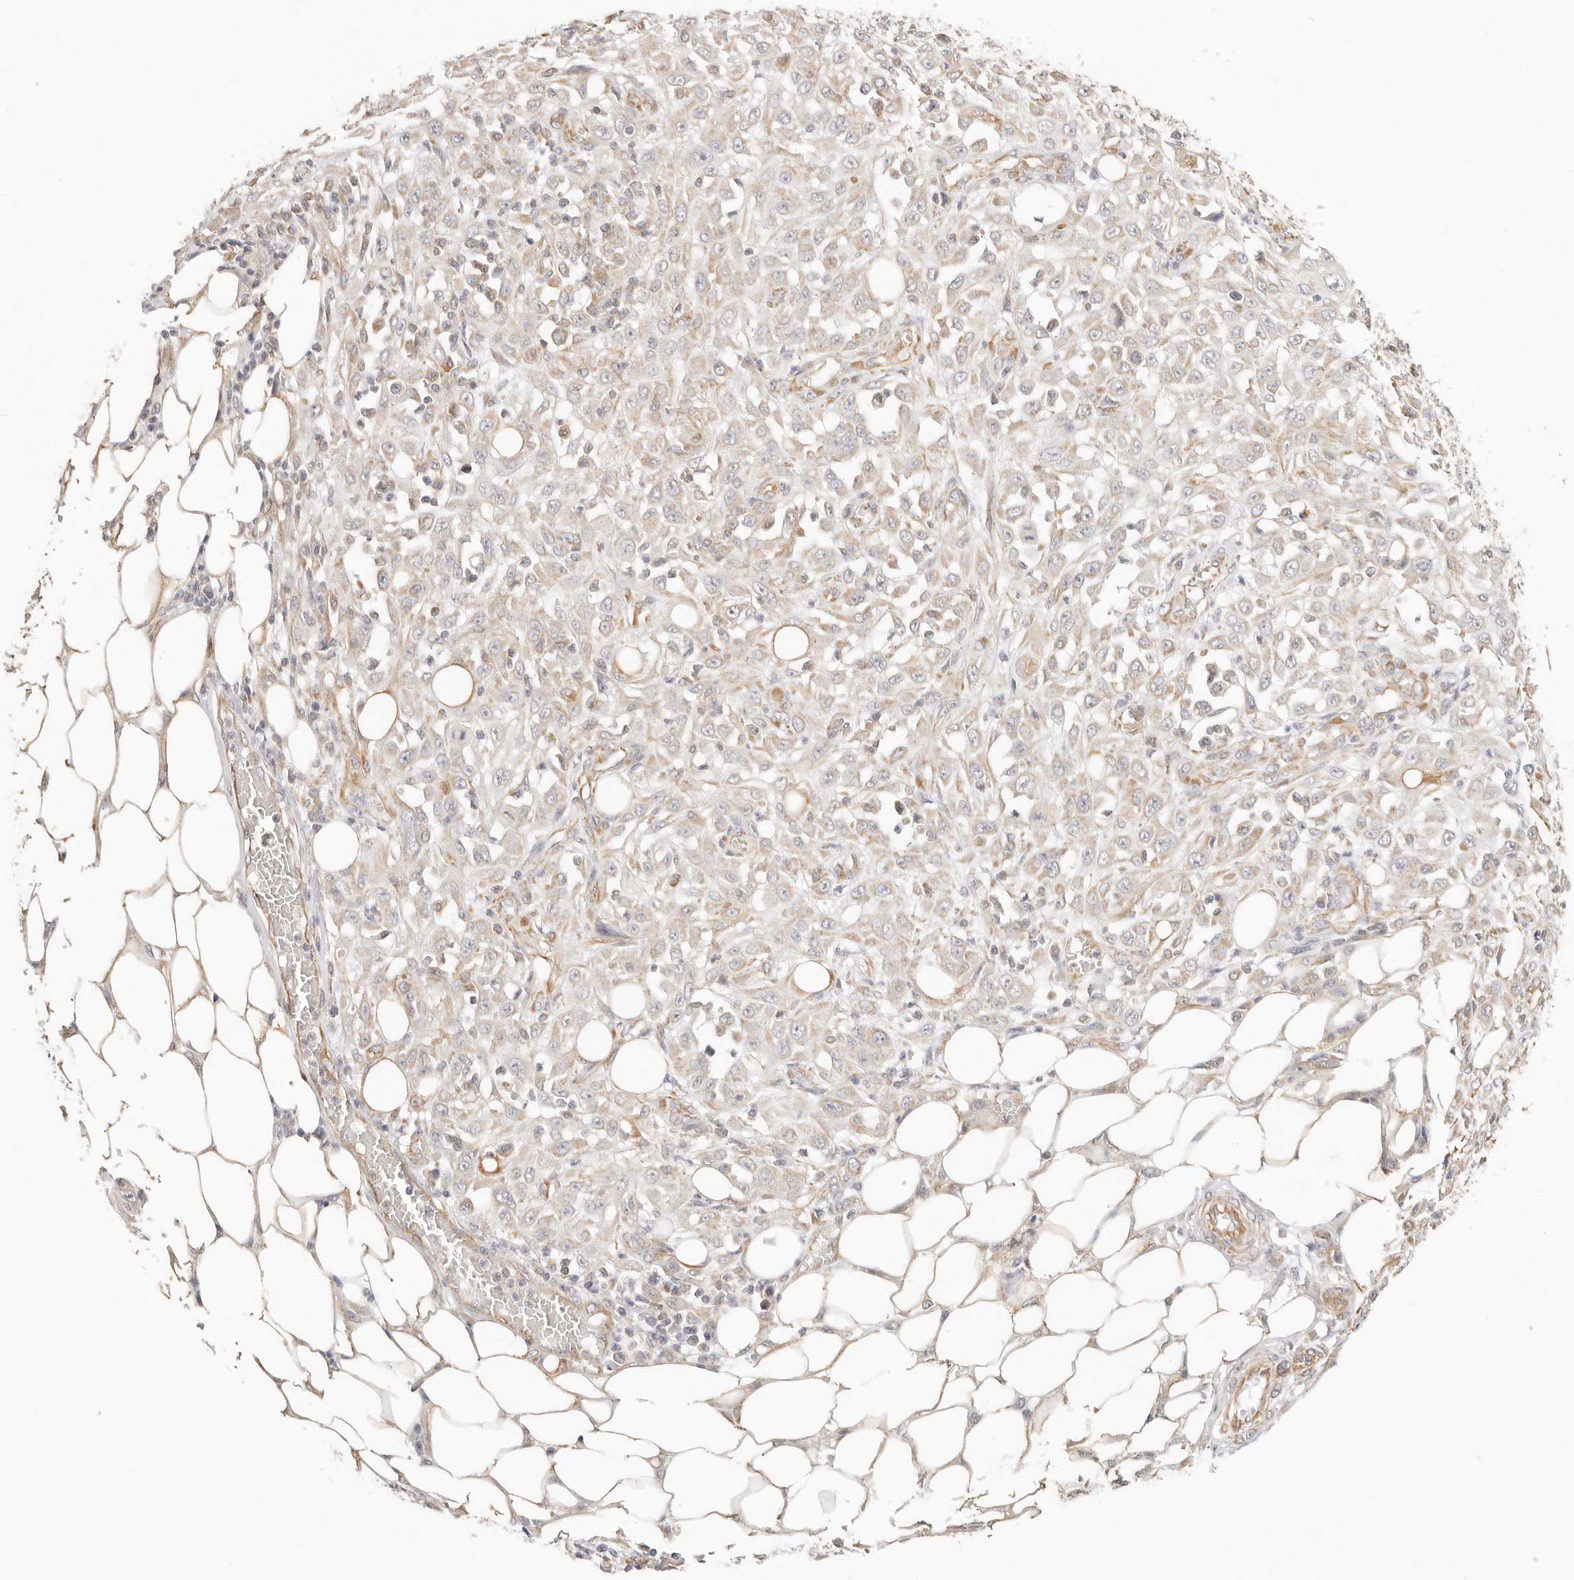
{"staining": {"intensity": "weak", "quantity": ">75%", "location": "cytoplasmic/membranous"}, "tissue": "skin cancer", "cell_type": "Tumor cells", "image_type": "cancer", "snomed": [{"axis": "morphology", "description": "Squamous cell carcinoma, NOS"}, {"axis": "morphology", "description": "Squamous cell carcinoma, metastatic, NOS"}, {"axis": "topography", "description": "Skin"}, {"axis": "topography", "description": "Lymph node"}], "caption": "This is a micrograph of immunohistochemistry staining of skin cancer, which shows weak positivity in the cytoplasmic/membranous of tumor cells.", "gene": "ZC3H11A", "patient": {"sex": "male", "age": 75}}